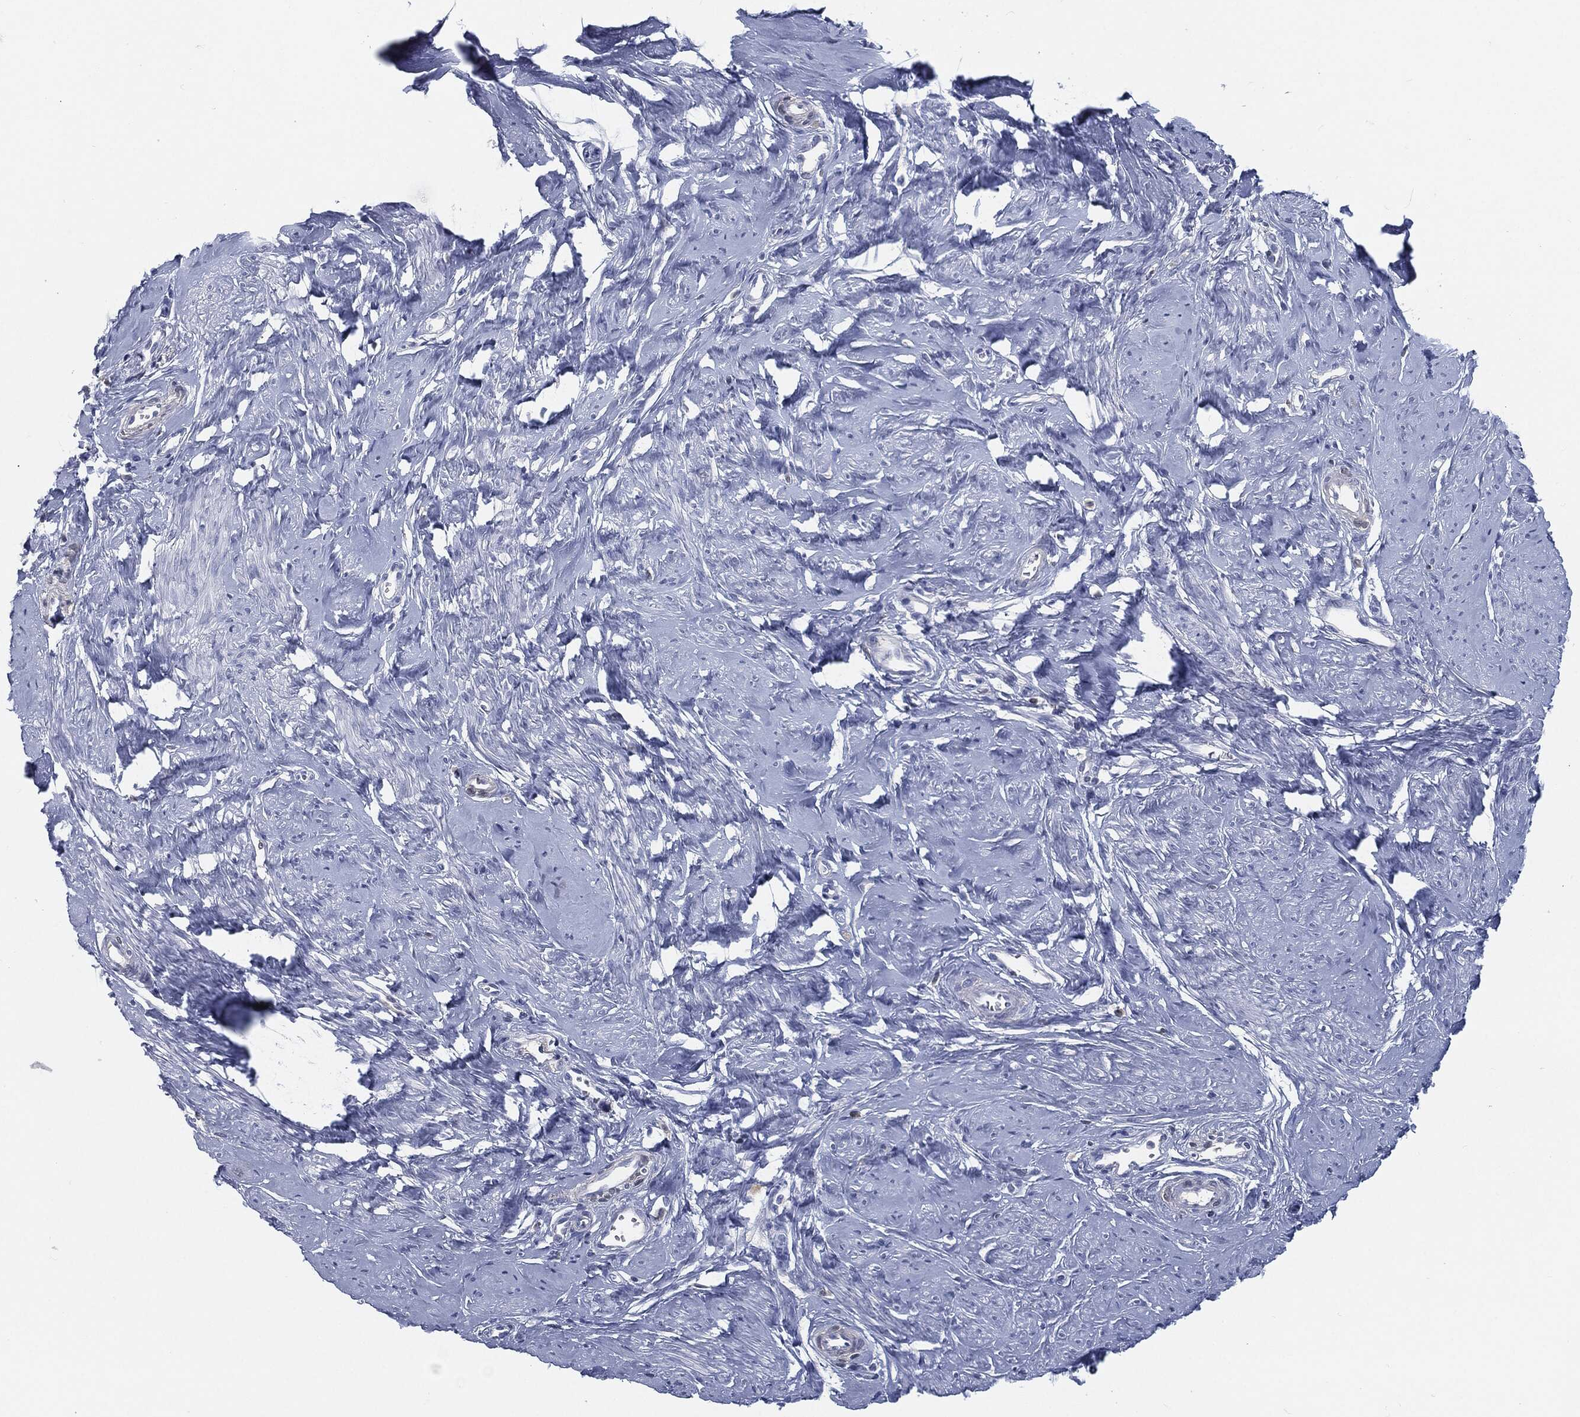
{"staining": {"intensity": "negative", "quantity": "none", "location": "none"}, "tissue": "smooth muscle", "cell_type": "Smooth muscle cells", "image_type": "normal", "snomed": [{"axis": "morphology", "description": "Normal tissue, NOS"}, {"axis": "topography", "description": "Smooth muscle"}], "caption": "IHC image of benign smooth muscle stained for a protein (brown), which exhibits no expression in smooth muscle cells.", "gene": "MST1", "patient": {"sex": "female", "age": 48}}